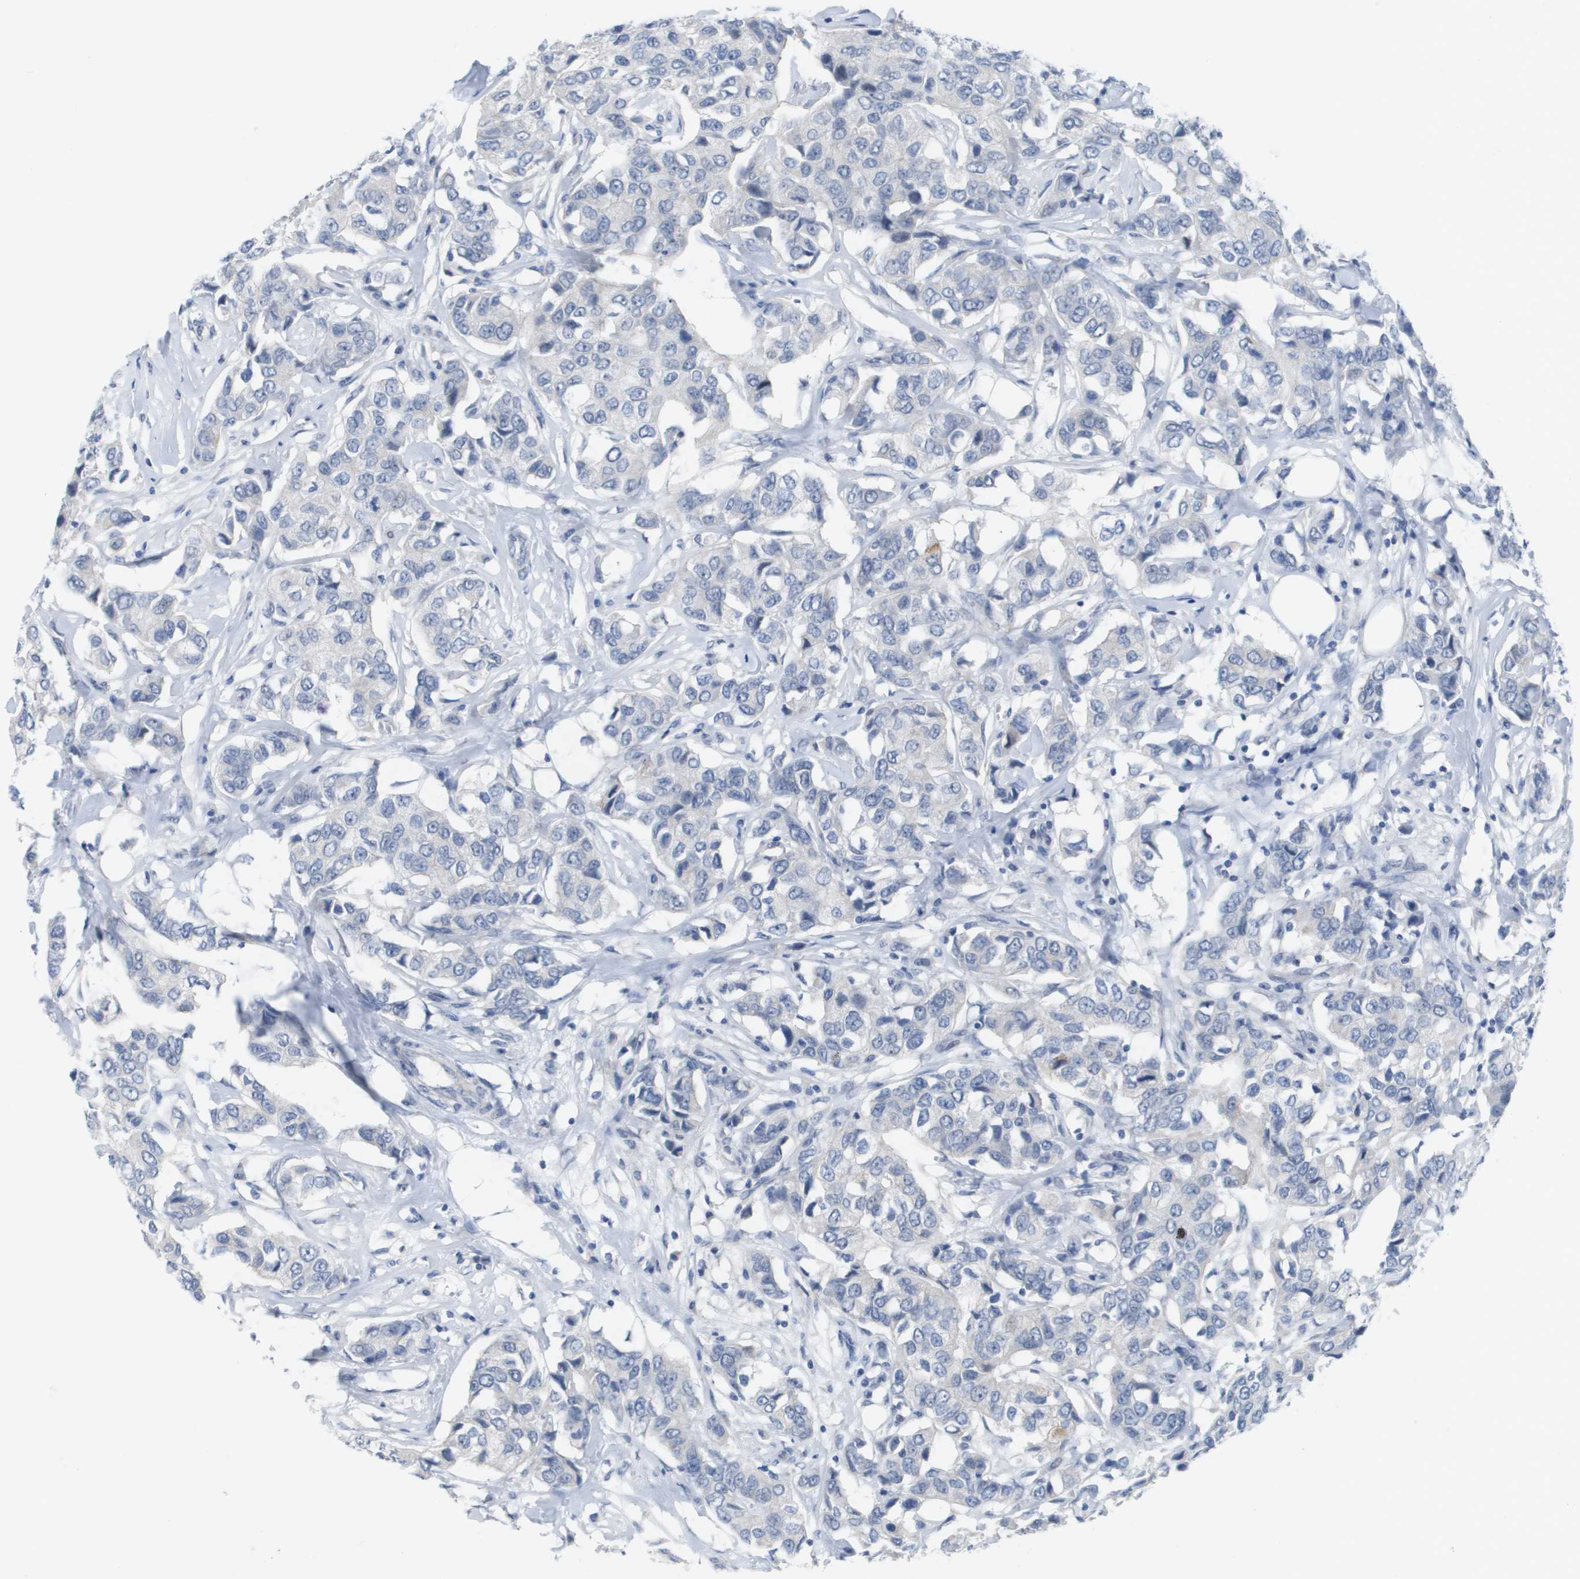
{"staining": {"intensity": "negative", "quantity": "none", "location": "none"}, "tissue": "breast cancer", "cell_type": "Tumor cells", "image_type": "cancer", "snomed": [{"axis": "morphology", "description": "Duct carcinoma"}, {"axis": "topography", "description": "Breast"}], "caption": "The immunohistochemistry image has no significant staining in tumor cells of invasive ductal carcinoma (breast) tissue.", "gene": "PDE4A", "patient": {"sex": "female", "age": 80}}